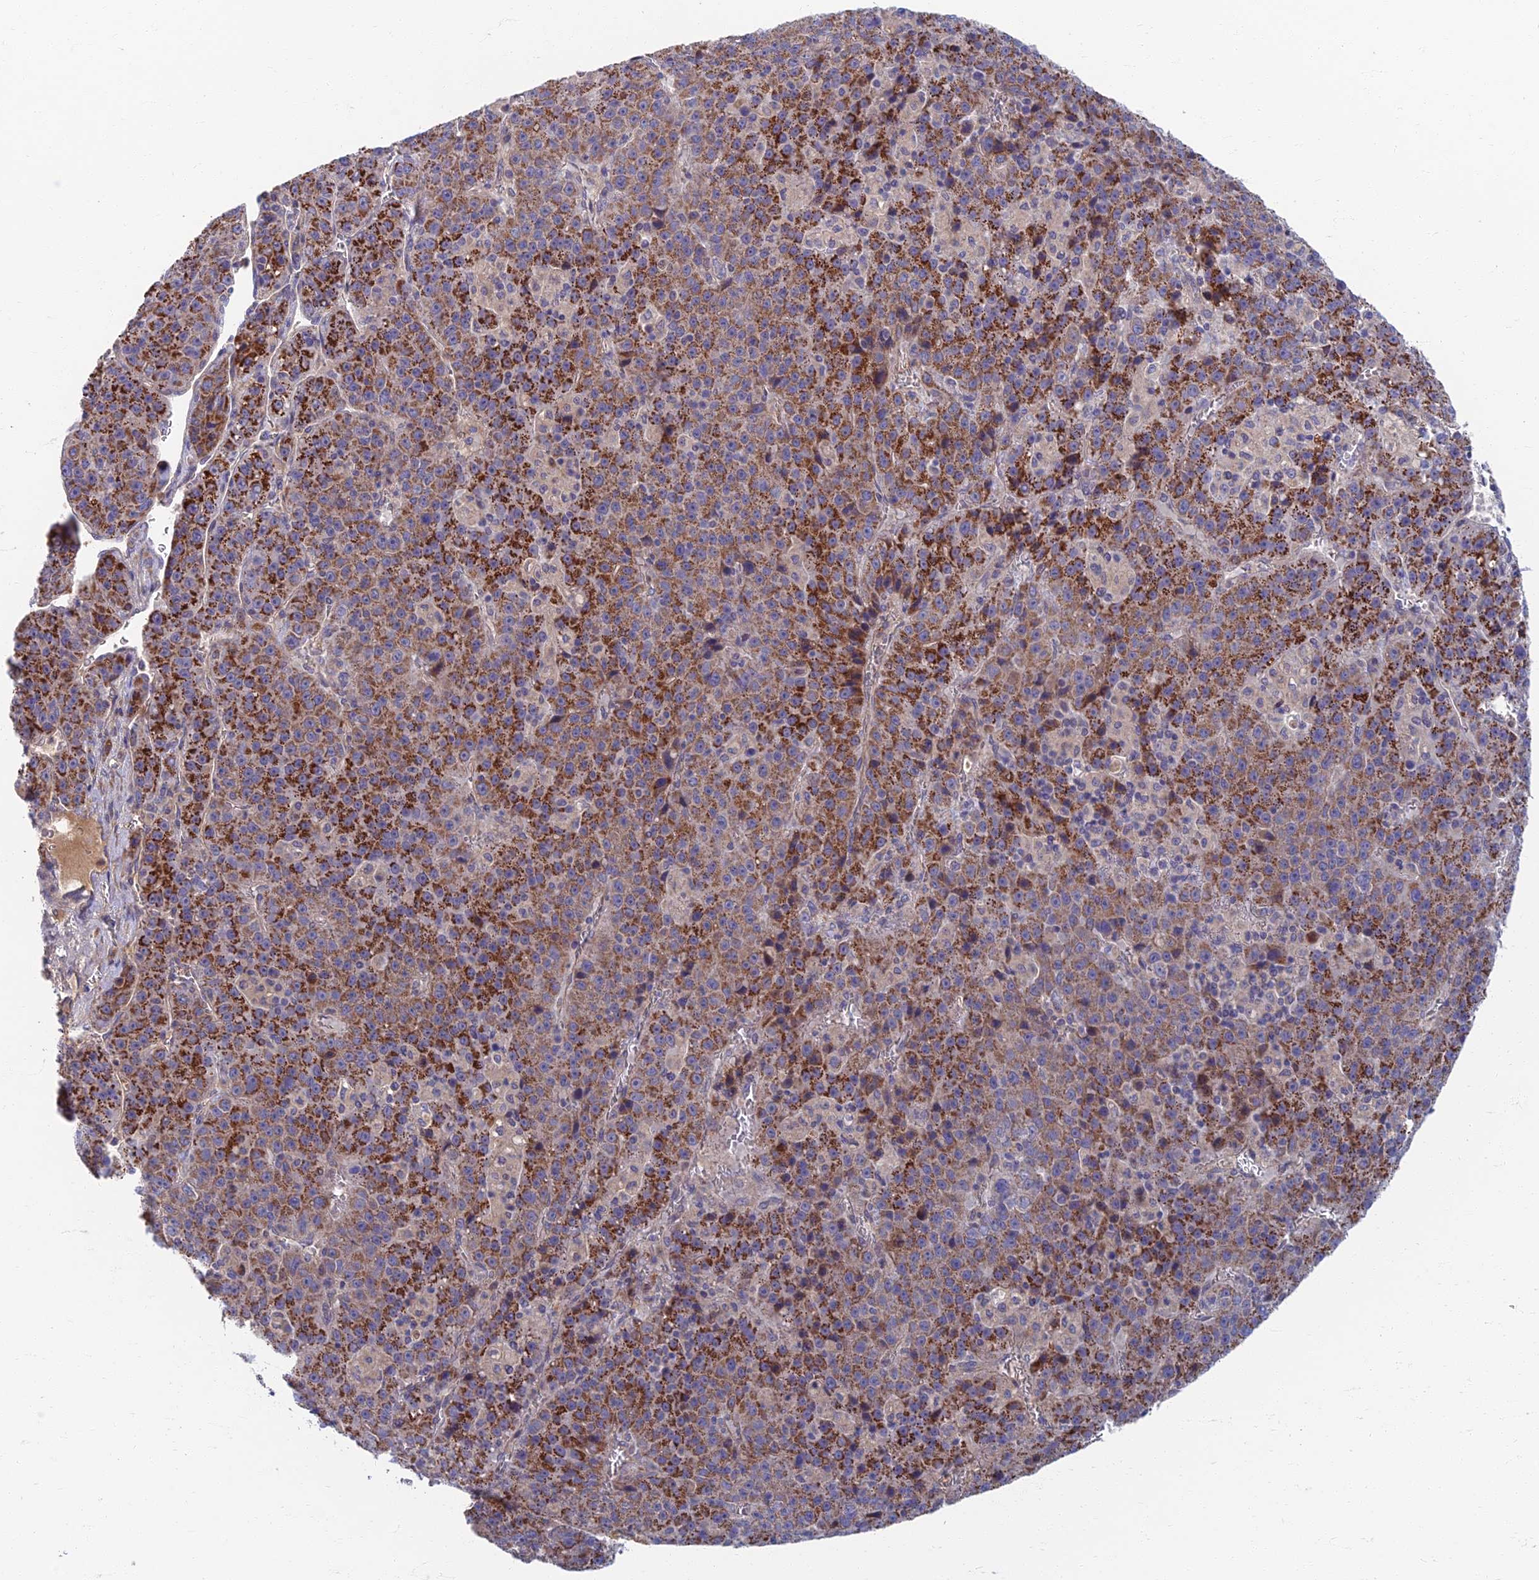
{"staining": {"intensity": "moderate", "quantity": ">75%", "location": "cytoplasmic/membranous"}, "tissue": "liver cancer", "cell_type": "Tumor cells", "image_type": "cancer", "snomed": [{"axis": "morphology", "description": "Carcinoma, Hepatocellular, NOS"}, {"axis": "topography", "description": "Liver"}], "caption": "Liver cancer stained for a protein (brown) exhibits moderate cytoplasmic/membranous positive expression in about >75% of tumor cells.", "gene": "SOGA1", "patient": {"sex": "female", "age": 53}}